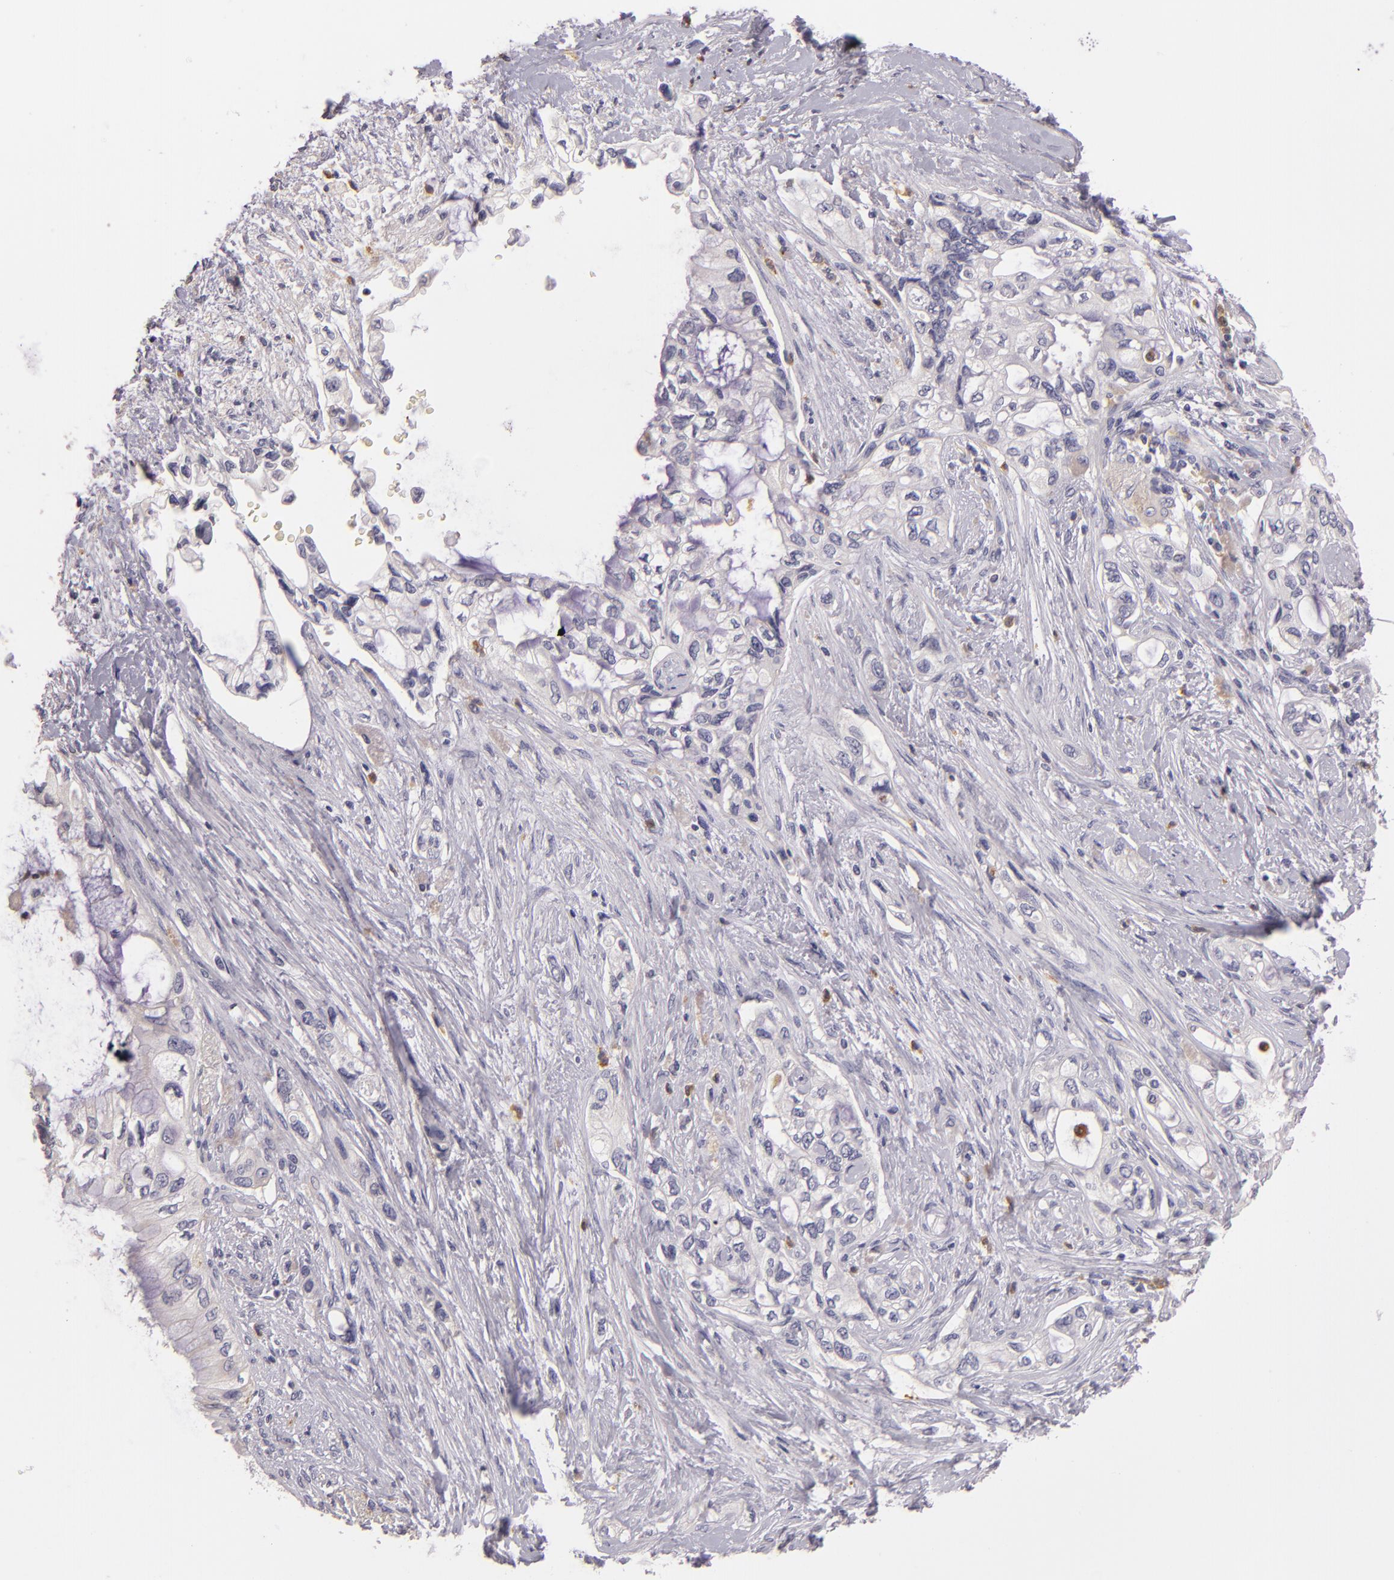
{"staining": {"intensity": "weak", "quantity": "<25%", "location": "cytoplasmic/membranous"}, "tissue": "pancreatic cancer", "cell_type": "Tumor cells", "image_type": "cancer", "snomed": [{"axis": "morphology", "description": "Adenocarcinoma, NOS"}, {"axis": "topography", "description": "Pancreas"}], "caption": "High magnification brightfield microscopy of pancreatic cancer stained with DAB (3,3'-diaminobenzidine) (brown) and counterstained with hematoxylin (blue): tumor cells show no significant staining. The staining is performed using DAB brown chromogen with nuclei counter-stained in using hematoxylin.", "gene": "TLR8", "patient": {"sex": "female", "age": 70}}